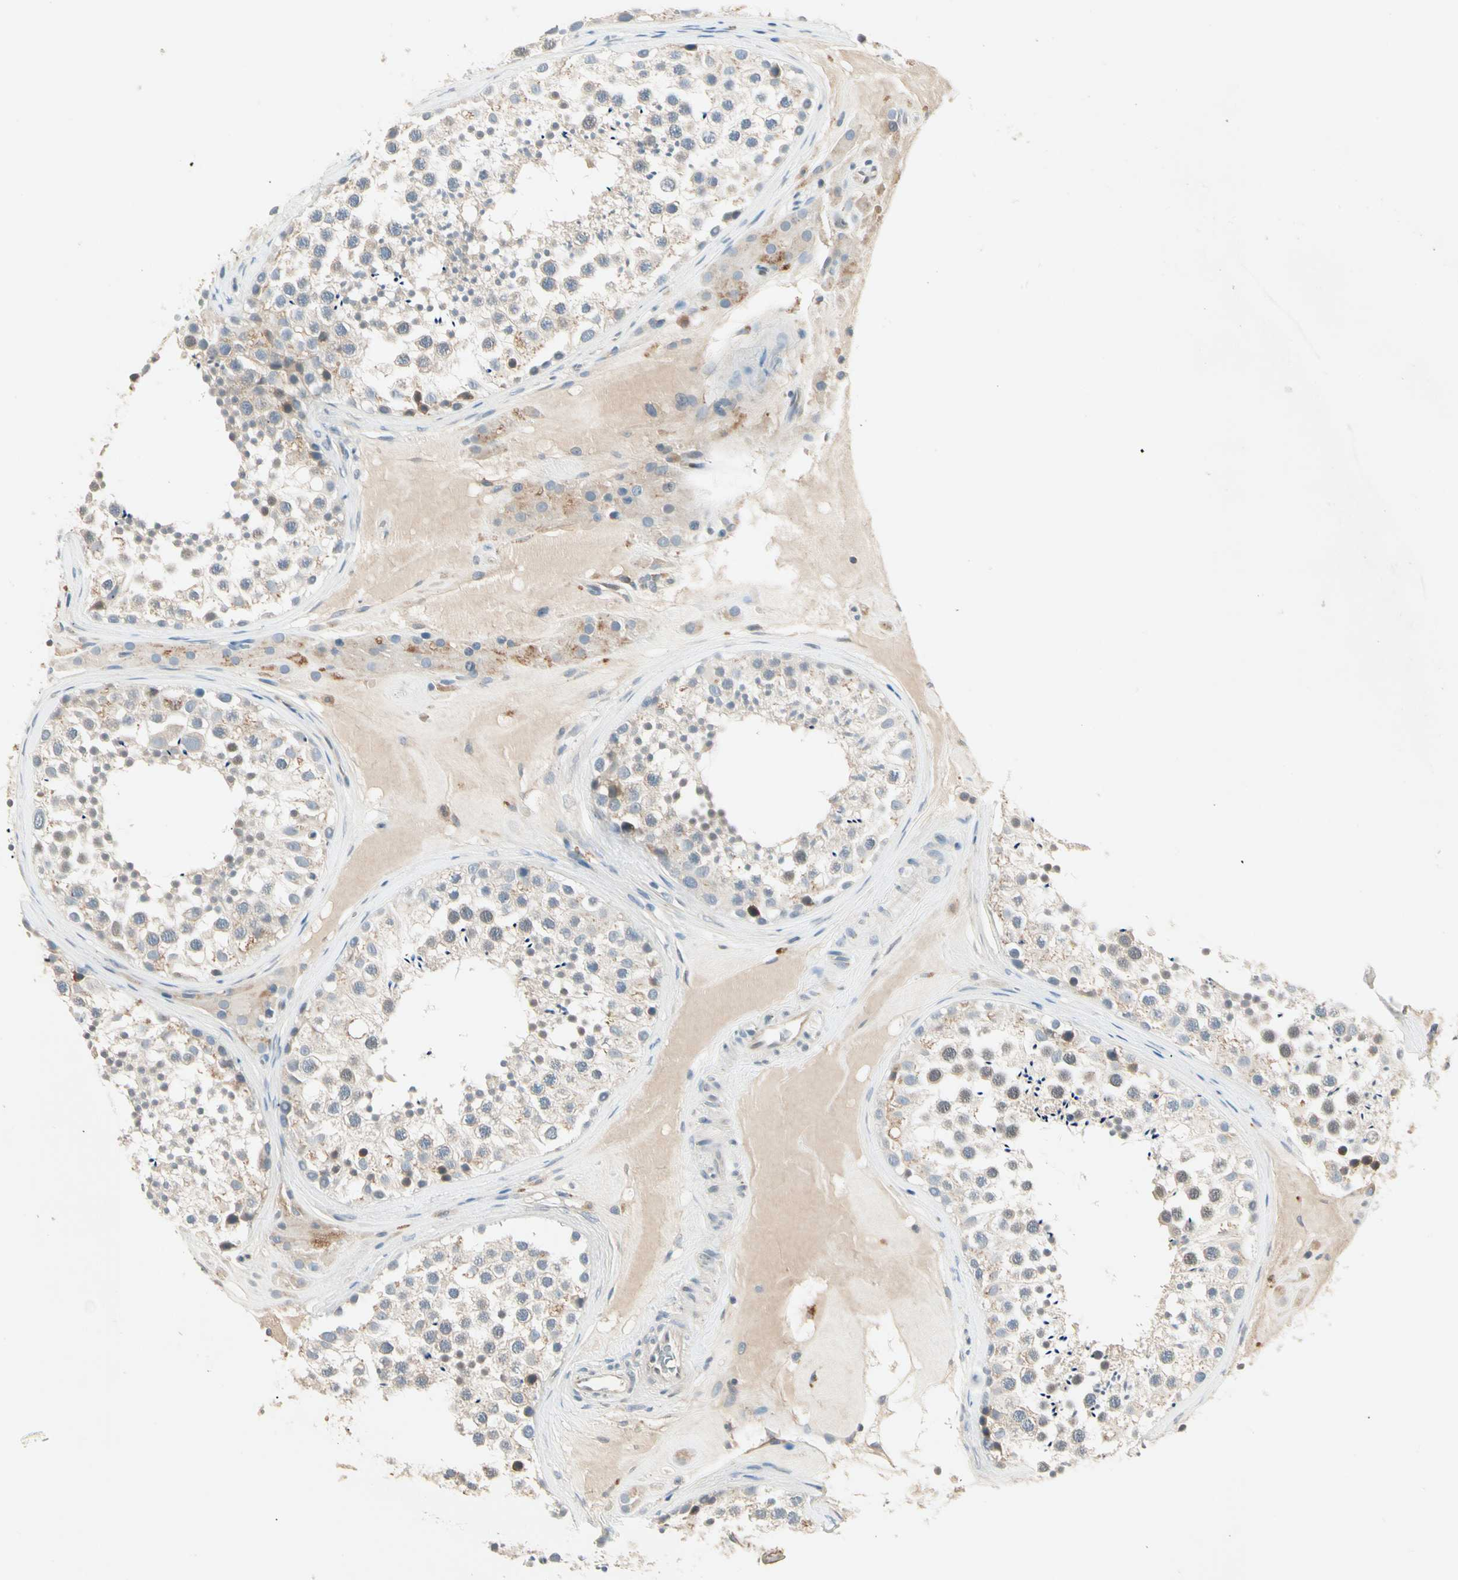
{"staining": {"intensity": "weak", "quantity": "25%-75%", "location": "cytoplasmic/membranous"}, "tissue": "testis", "cell_type": "Cells in seminiferous ducts", "image_type": "normal", "snomed": [{"axis": "morphology", "description": "Normal tissue, NOS"}, {"axis": "topography", "description": "Testis"}], "caption": "Cells in seminiferous ducts reveal weak cytoplasmic/membranous staining in about 25%-75% of cells in normal testis. (IHC, brightfield microscopy, high magnification).", "gene": "IL1R1", "patient": {"sex": "male", "age": 46}}